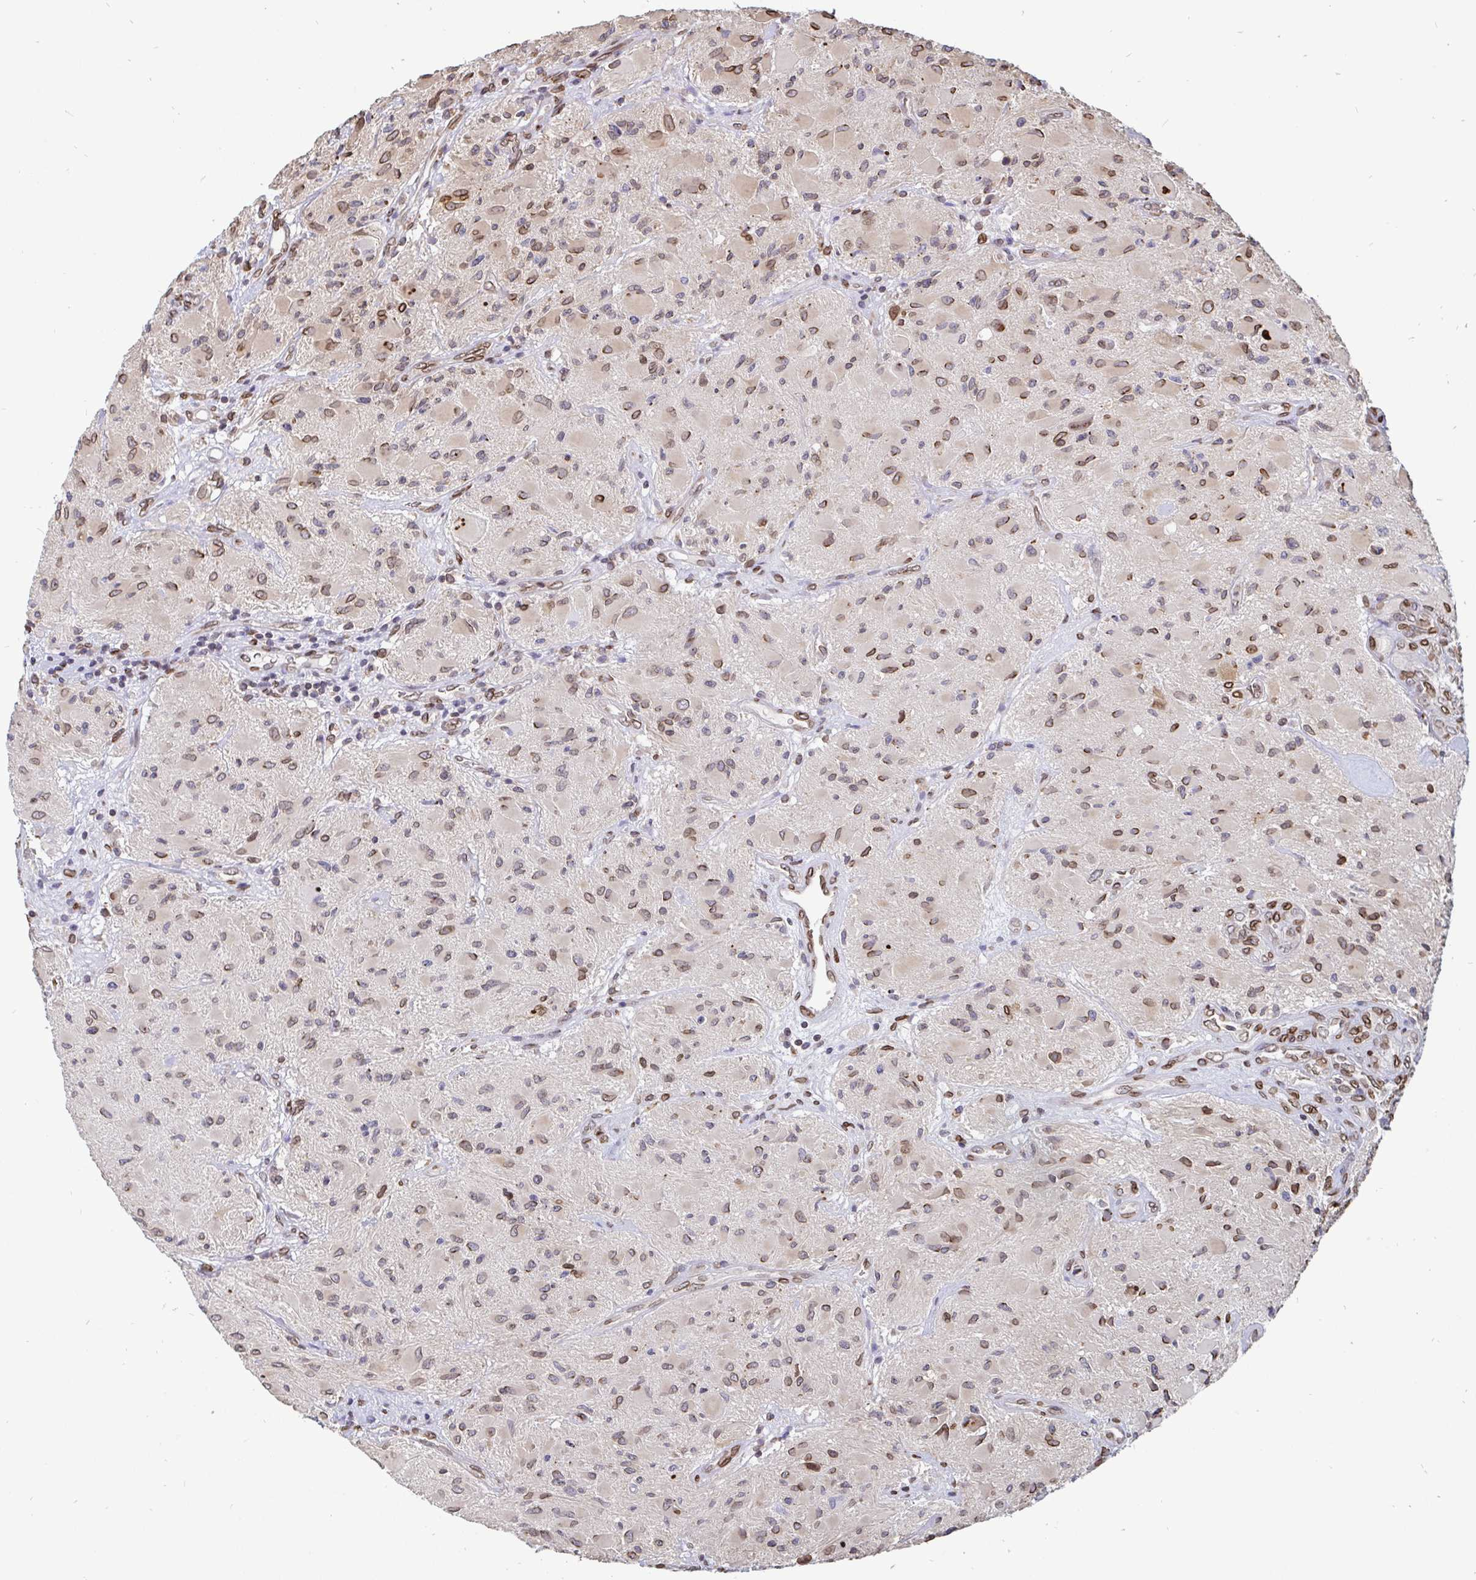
{"staining": {"intensity": "weak", "quantity": "<25%", "location": "nuclear"}, "tissue": "glioma", "cell_type": "Tumor cells", "image_type": "cancer", "snomed": [{"axis": "morphology", "description": "Glioma, malignant, High grade"}, {"axis": "topography", "description": "Brain"}], "caption": "Tumor cells show no significant expression in high-grade glioma (malignant).", "gene": "EMD", "patient": {"sex": "female", "age": 65}}